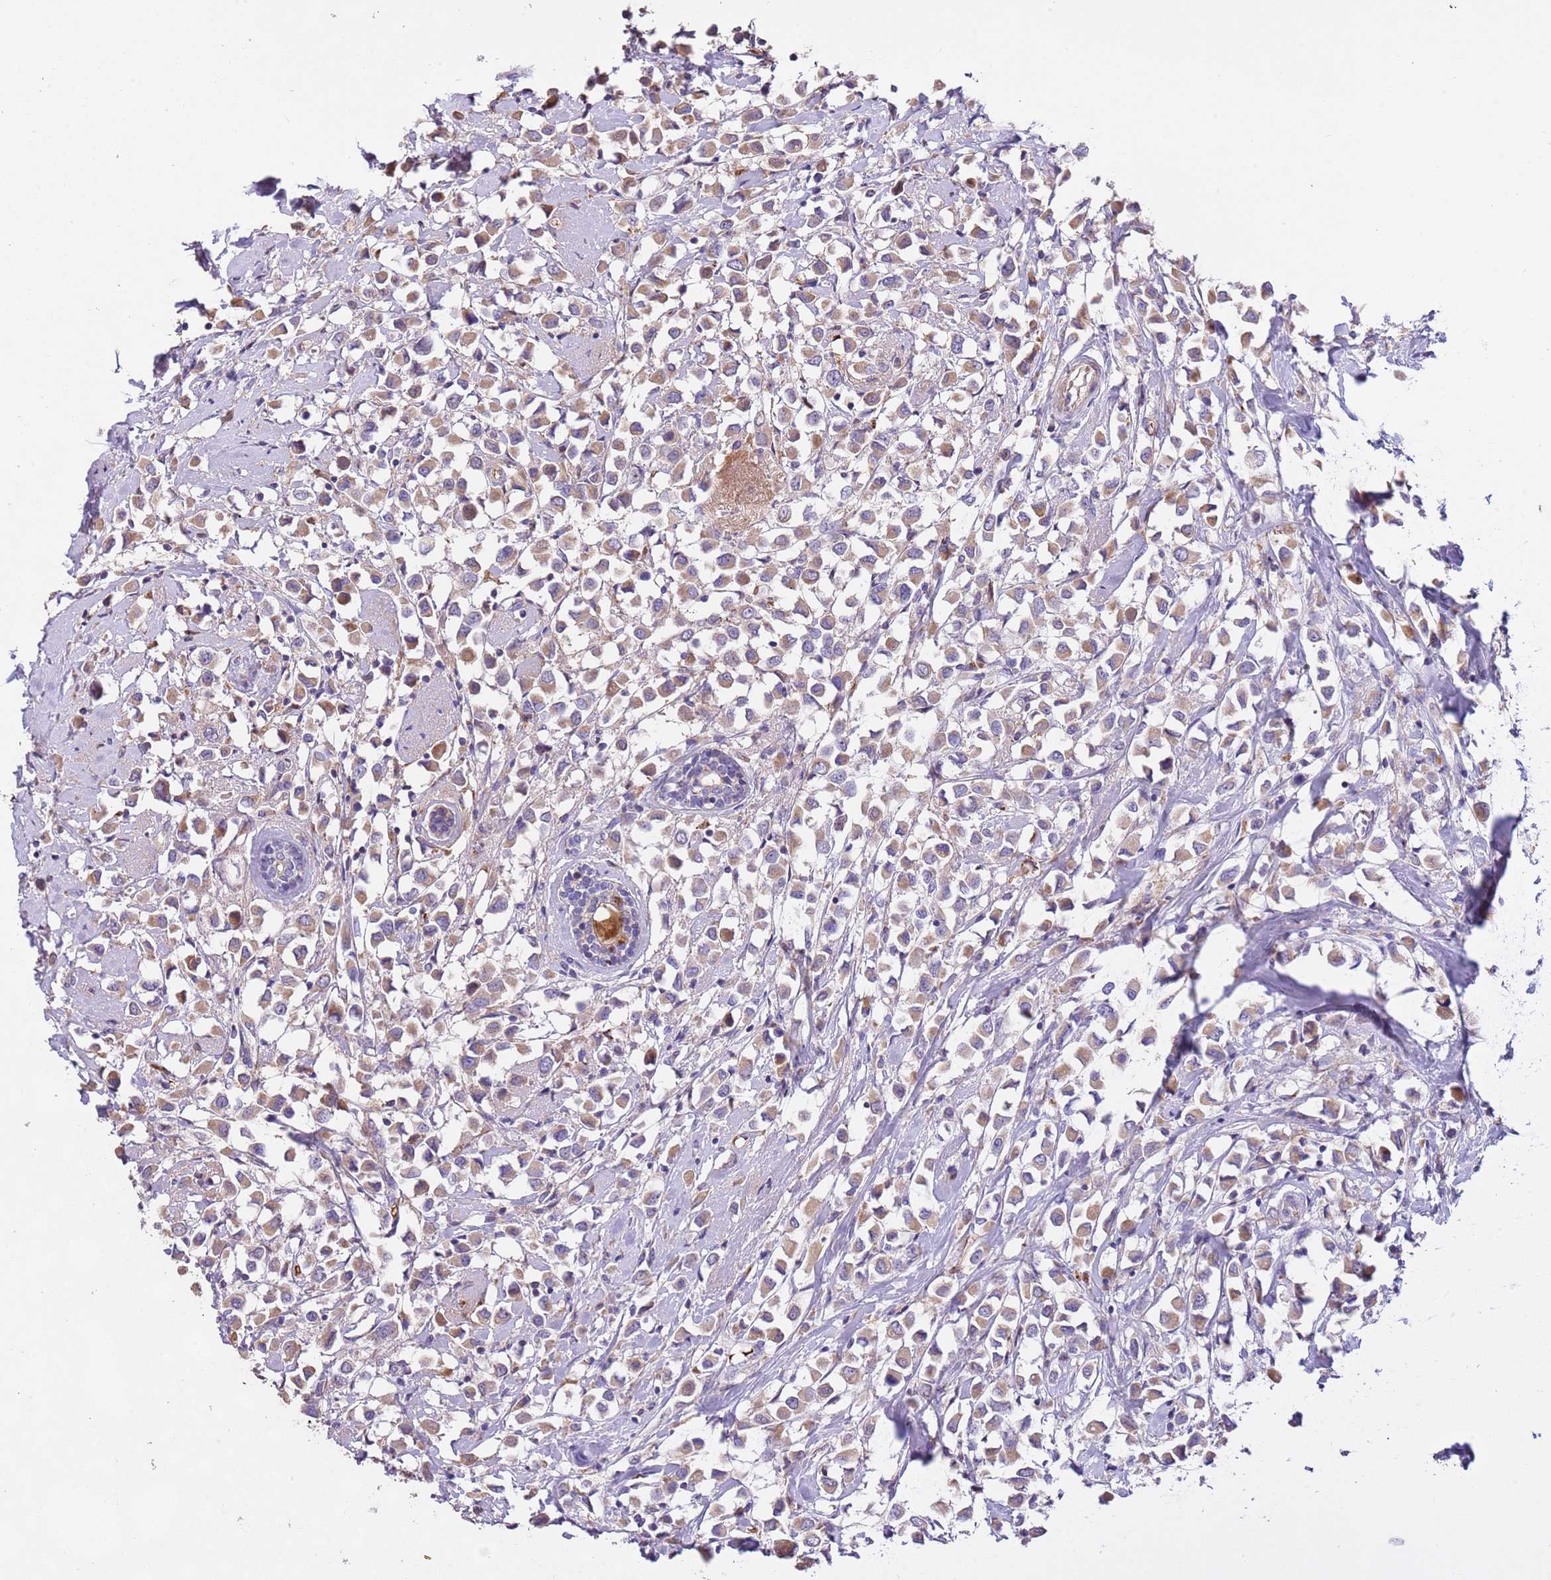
{"staining": {"intensity": "moderate", "quantity": ">75%", "location": "cytoplasmic/membranous"}, "tissue": "breast cancer", "cell_type": "Tumor cells", "image_type": "cancer", "snomed": [{"axis": "morphology", "description": "Duct carcinoma"}, {"axis": "topography", "description": "Breast"}], "caption": "Approximately >75% of tumor cells in human breast cancer (infiltrating ductal carcinoma) display moderate cytoplasmic/membranous protein positivity as visualized by brown immunohistochemical staining.", "gene": "PIGA", "patient": {"sex": "female", "age": 61}}